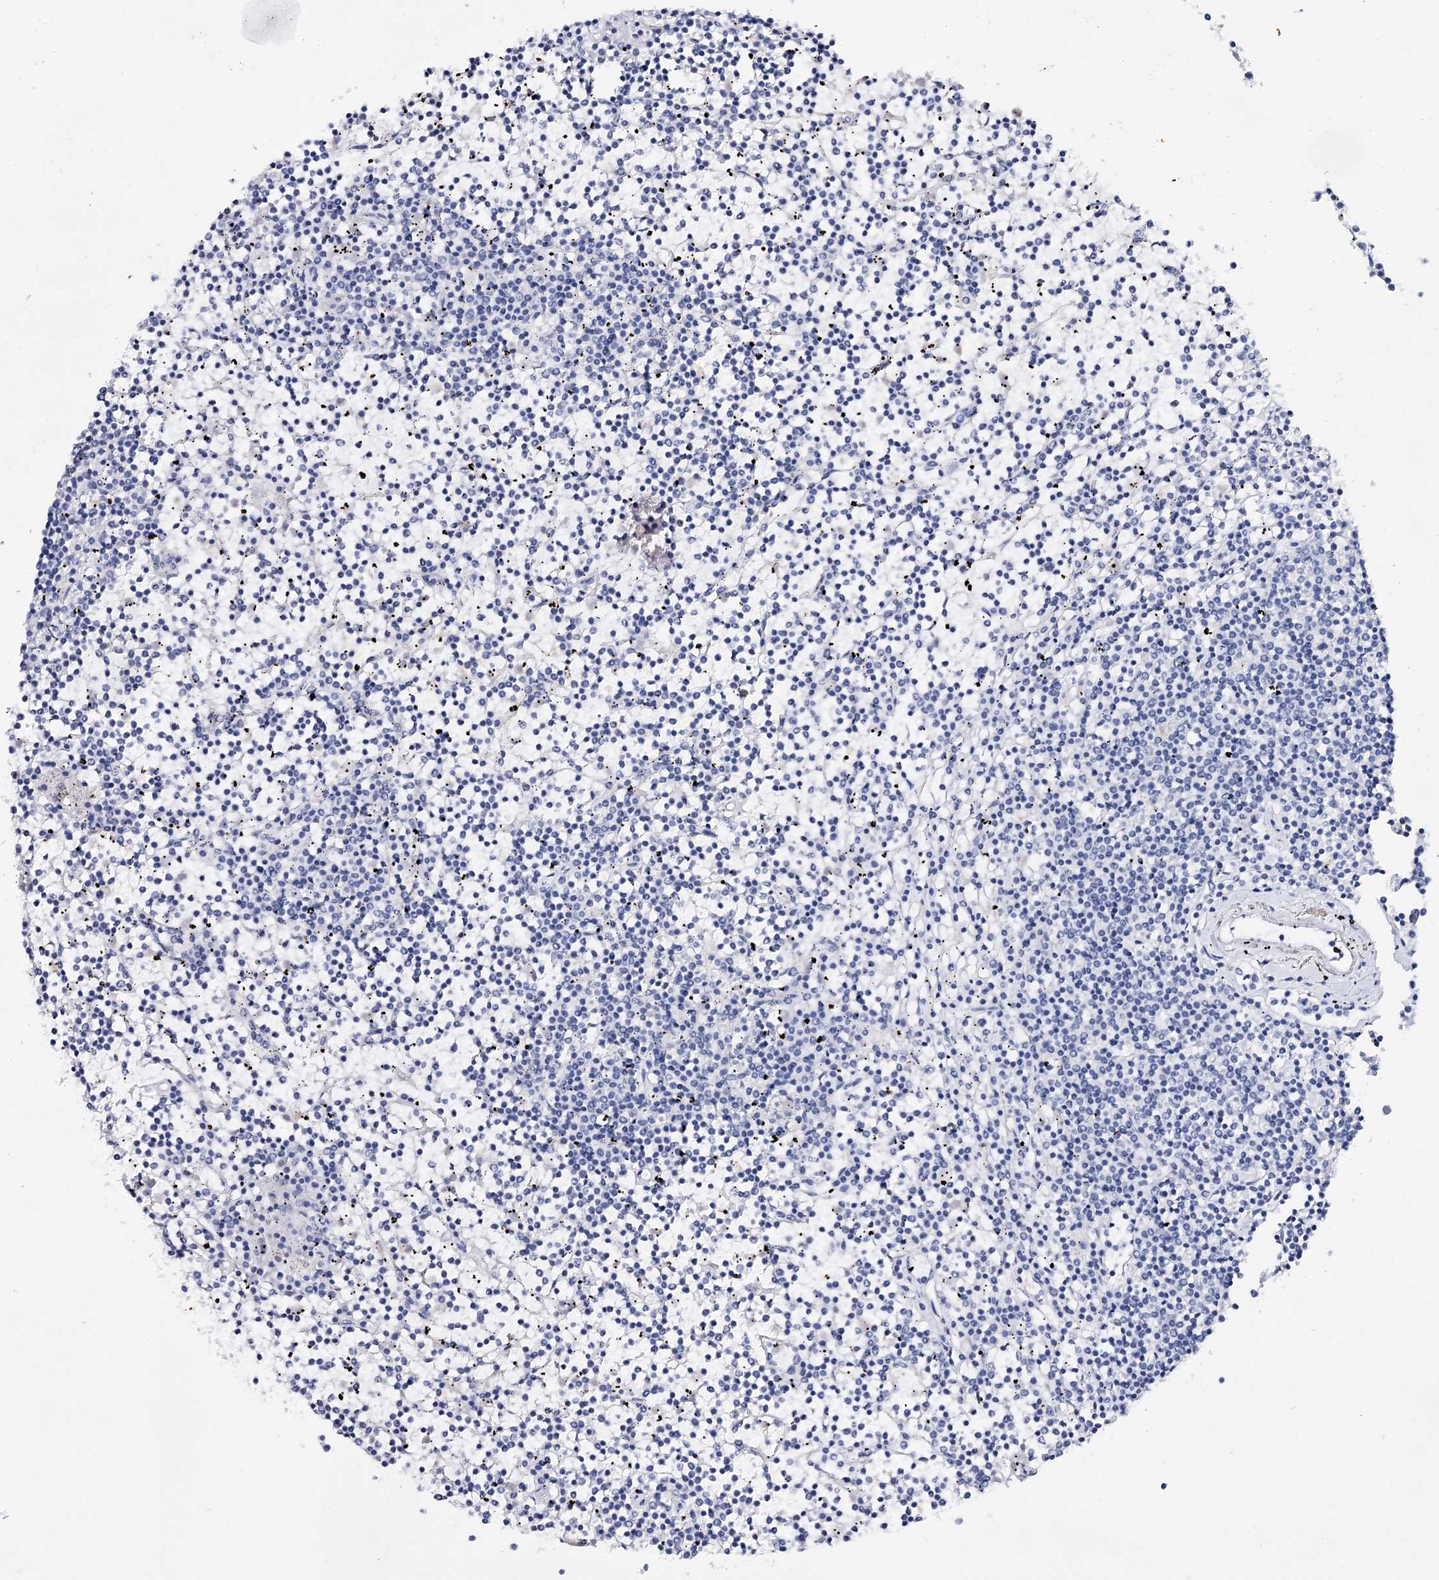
{"staining": {"intensity": "negative", "quantity": "none", "location": "none"}, "tissue": "lymphoma", "cell_type": "Tumor cells", "image_type": "cancer", "snomed": [{"axis": "morphology", "description": "Malignant lymphoma, non-Hodgkin's type, Low grade"}, {"axis": "topography", "description": "Spleen"}], "caption": "This photomicrograph is of lymphoma stained with IHC to label a protein in brown with the nuclei are counter-stained blue. There is no expression in tumor cells.", "gene": "CEACAM8", "patient": {"sex": "female", "age": 19}}